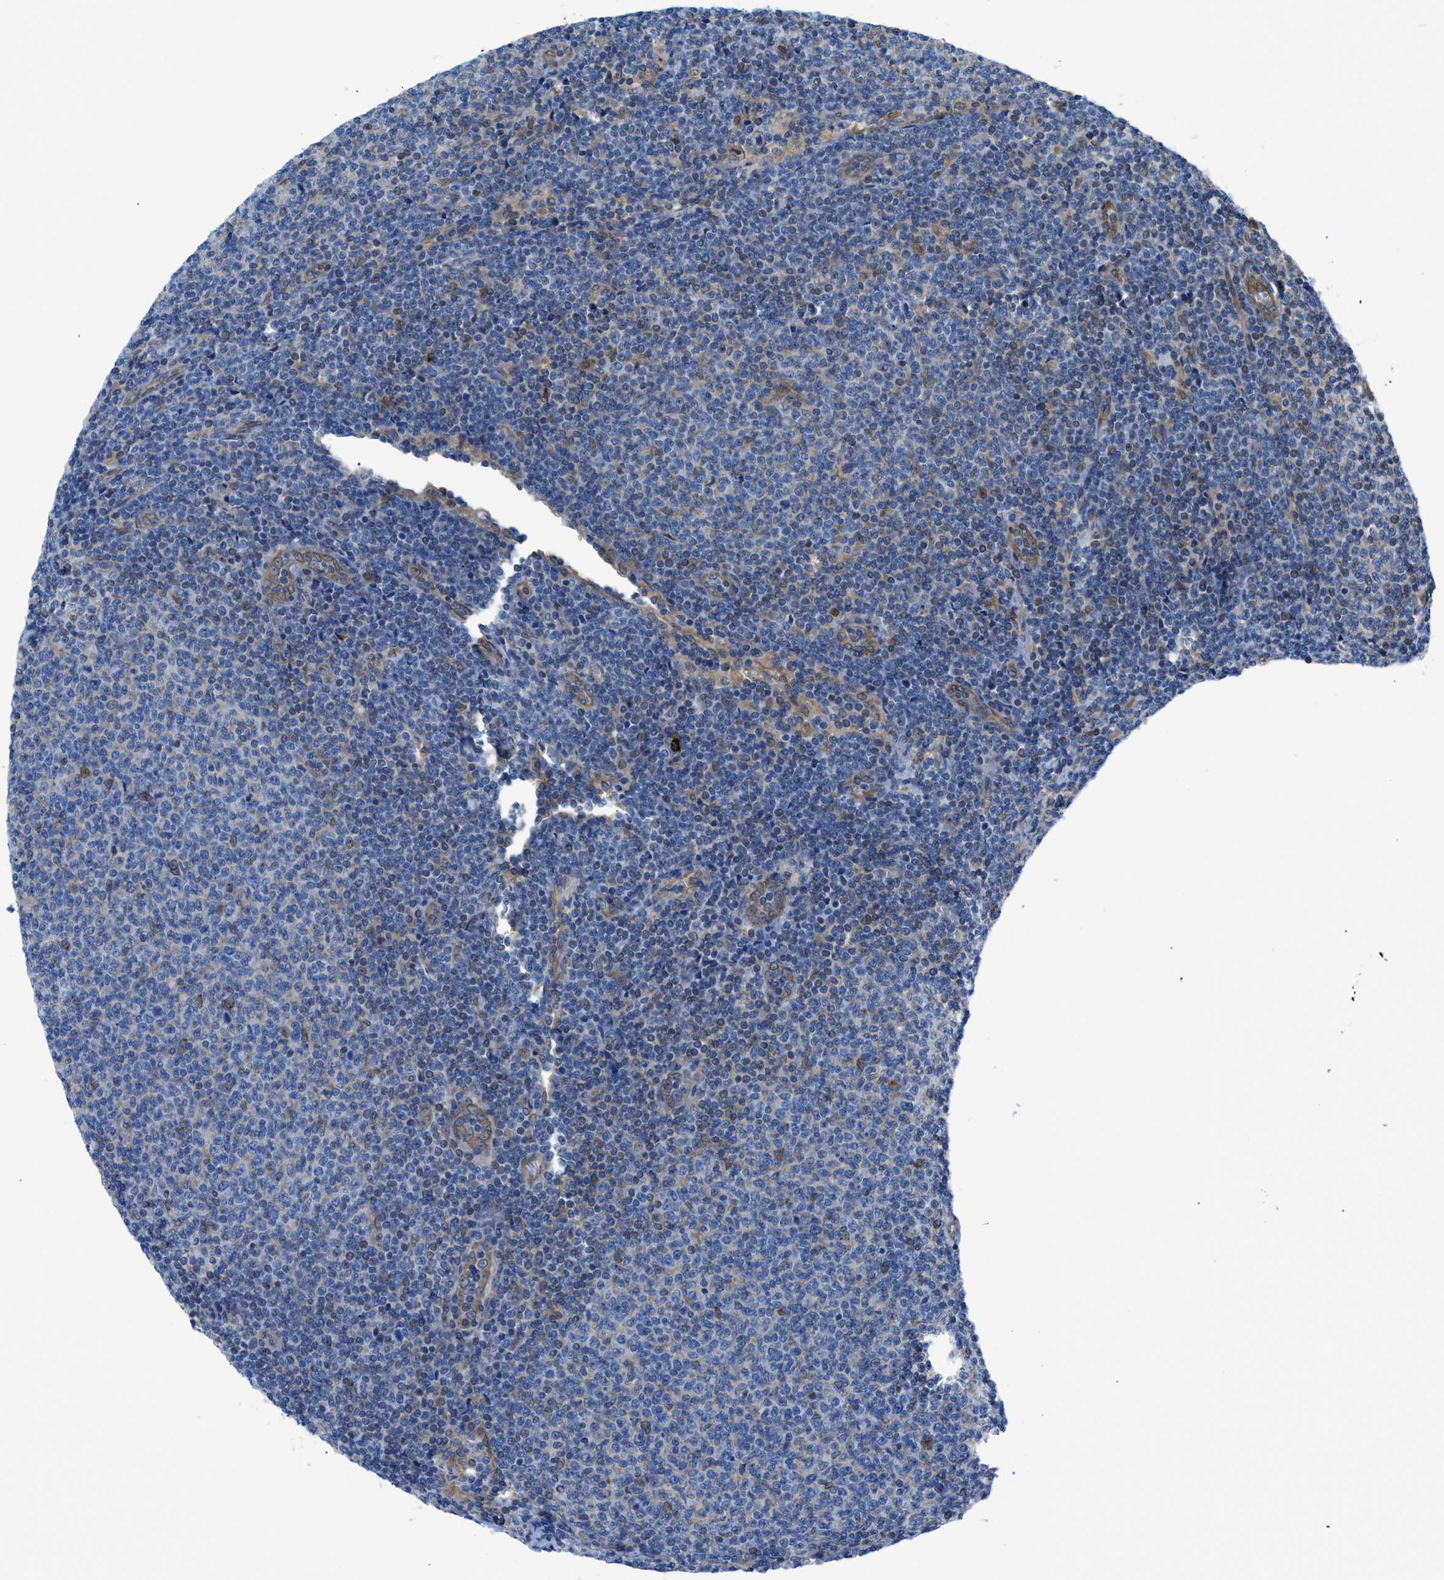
{"staining": {"intensity": "negative", "quantity": "none", "location": "none"}, "tissue": "lymphoma", "cell_type": "Tumor cells", "image_type": "cancer", "snomed": [{"axis": "morphology", "description": "Malignant lymphoma, non-Hodgkin's type, Low grade"}, {"axis": "topography", "description": "Lymph node"}], "caption": "Immunohistochemistry (IHC) histopathology image of neoplastic tissue: human malignant lymphoma, non-Hodgkin's type (low-grade) stained with DAB (3,3'-diaminobenzidine) shows no significant protein staining in tumor cells.", "gene": "DMAC1", "patient": {"sex": "male", "age": 66}}